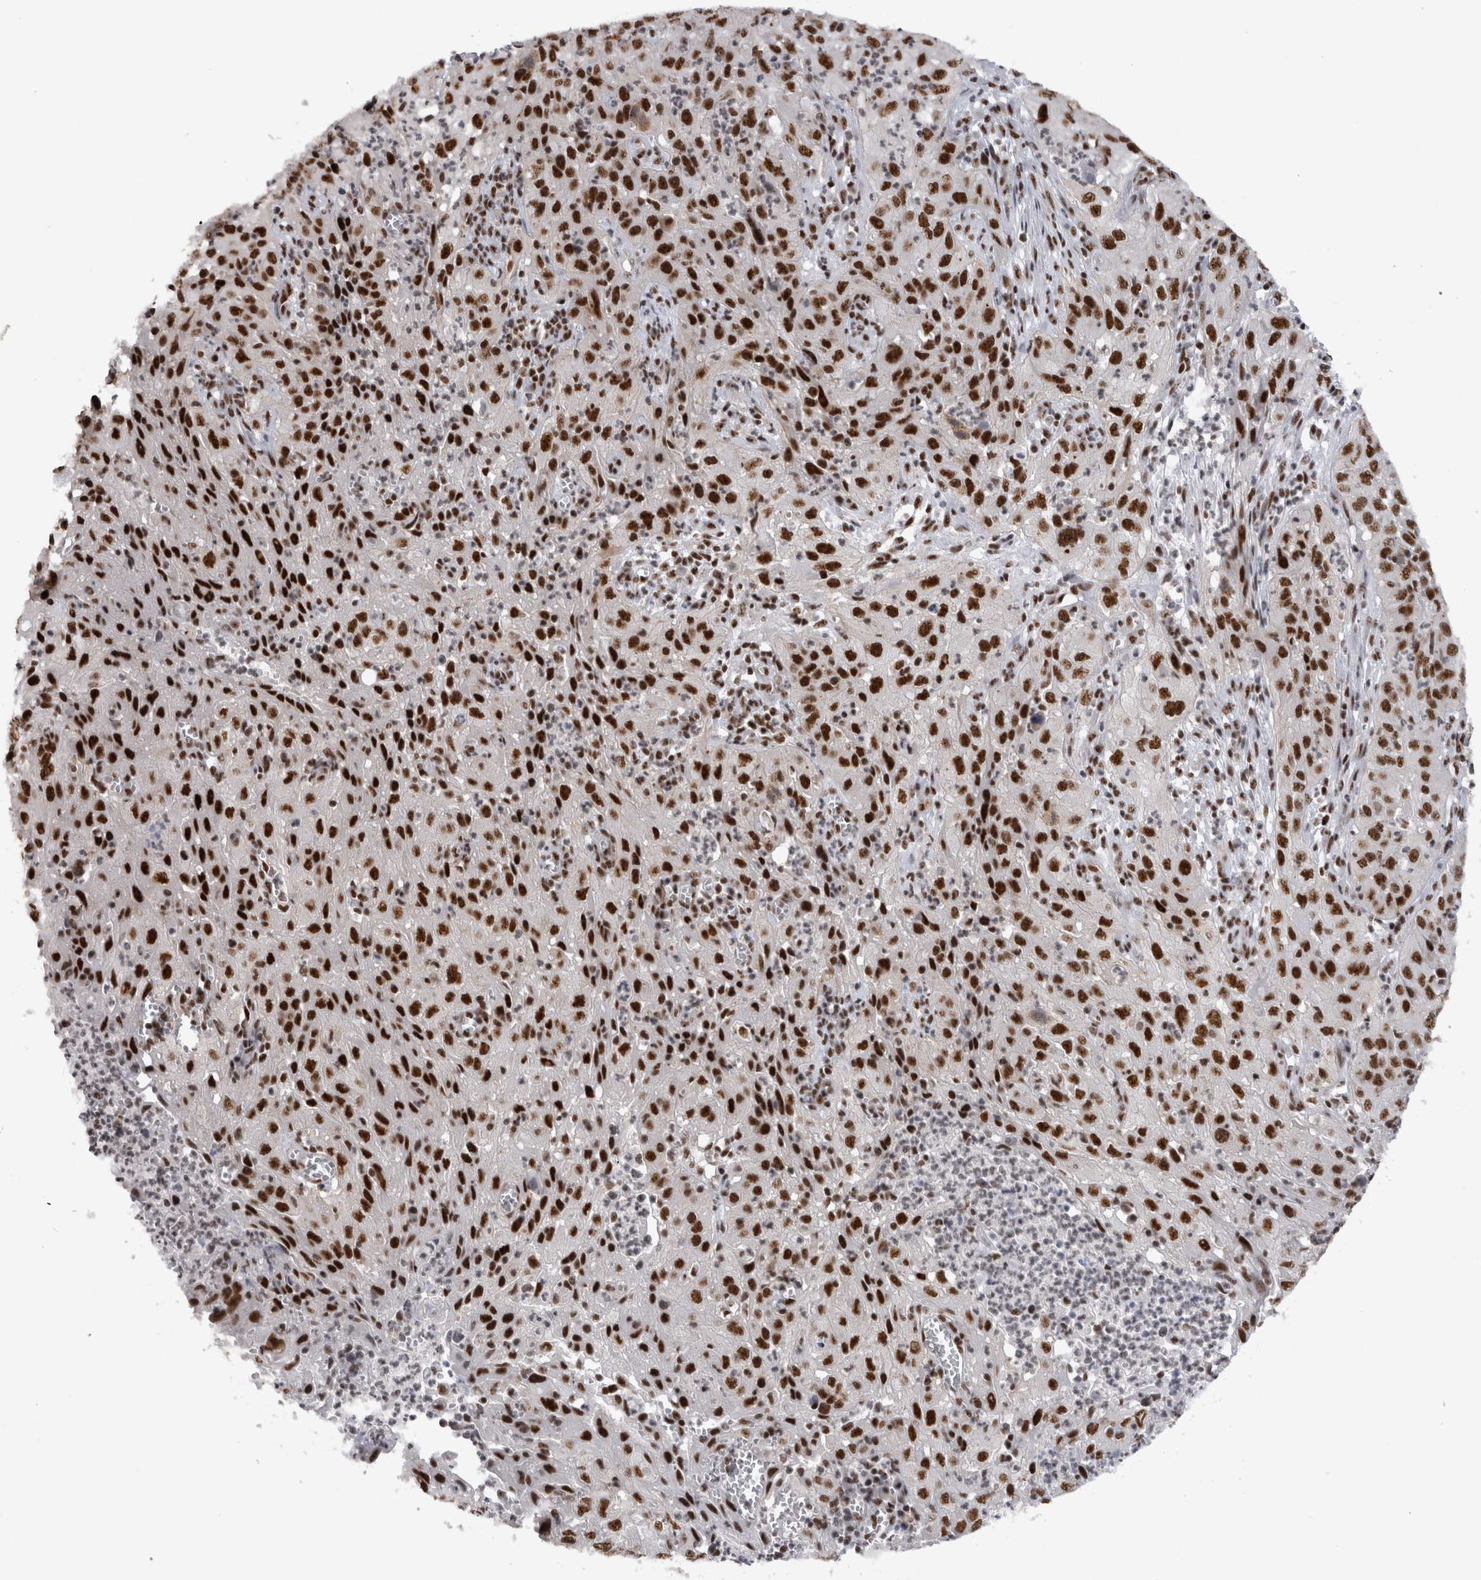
{"staining": {"intensity": "strong", "quantity": ">75%", "location": "nuclear"}, "tissue": "cervical cancer", "cell_type": "Tumor cells", "image_type": "cancer", "snomed": [{"axis": "morphology", "description": "Squamous cell carcinoma, NOS"}, {"axis": "topography", "description": "Cervix"}], "caption": "Immunohistochemistry (IHC) histopathology image of human cervical cancer stained for a protein (brown), which displays high levels of strong nuclear positivity in approximately >75% of tumor cells.", "gene": "CDK11A", "patient": {"sex": "female", "age": 32}}